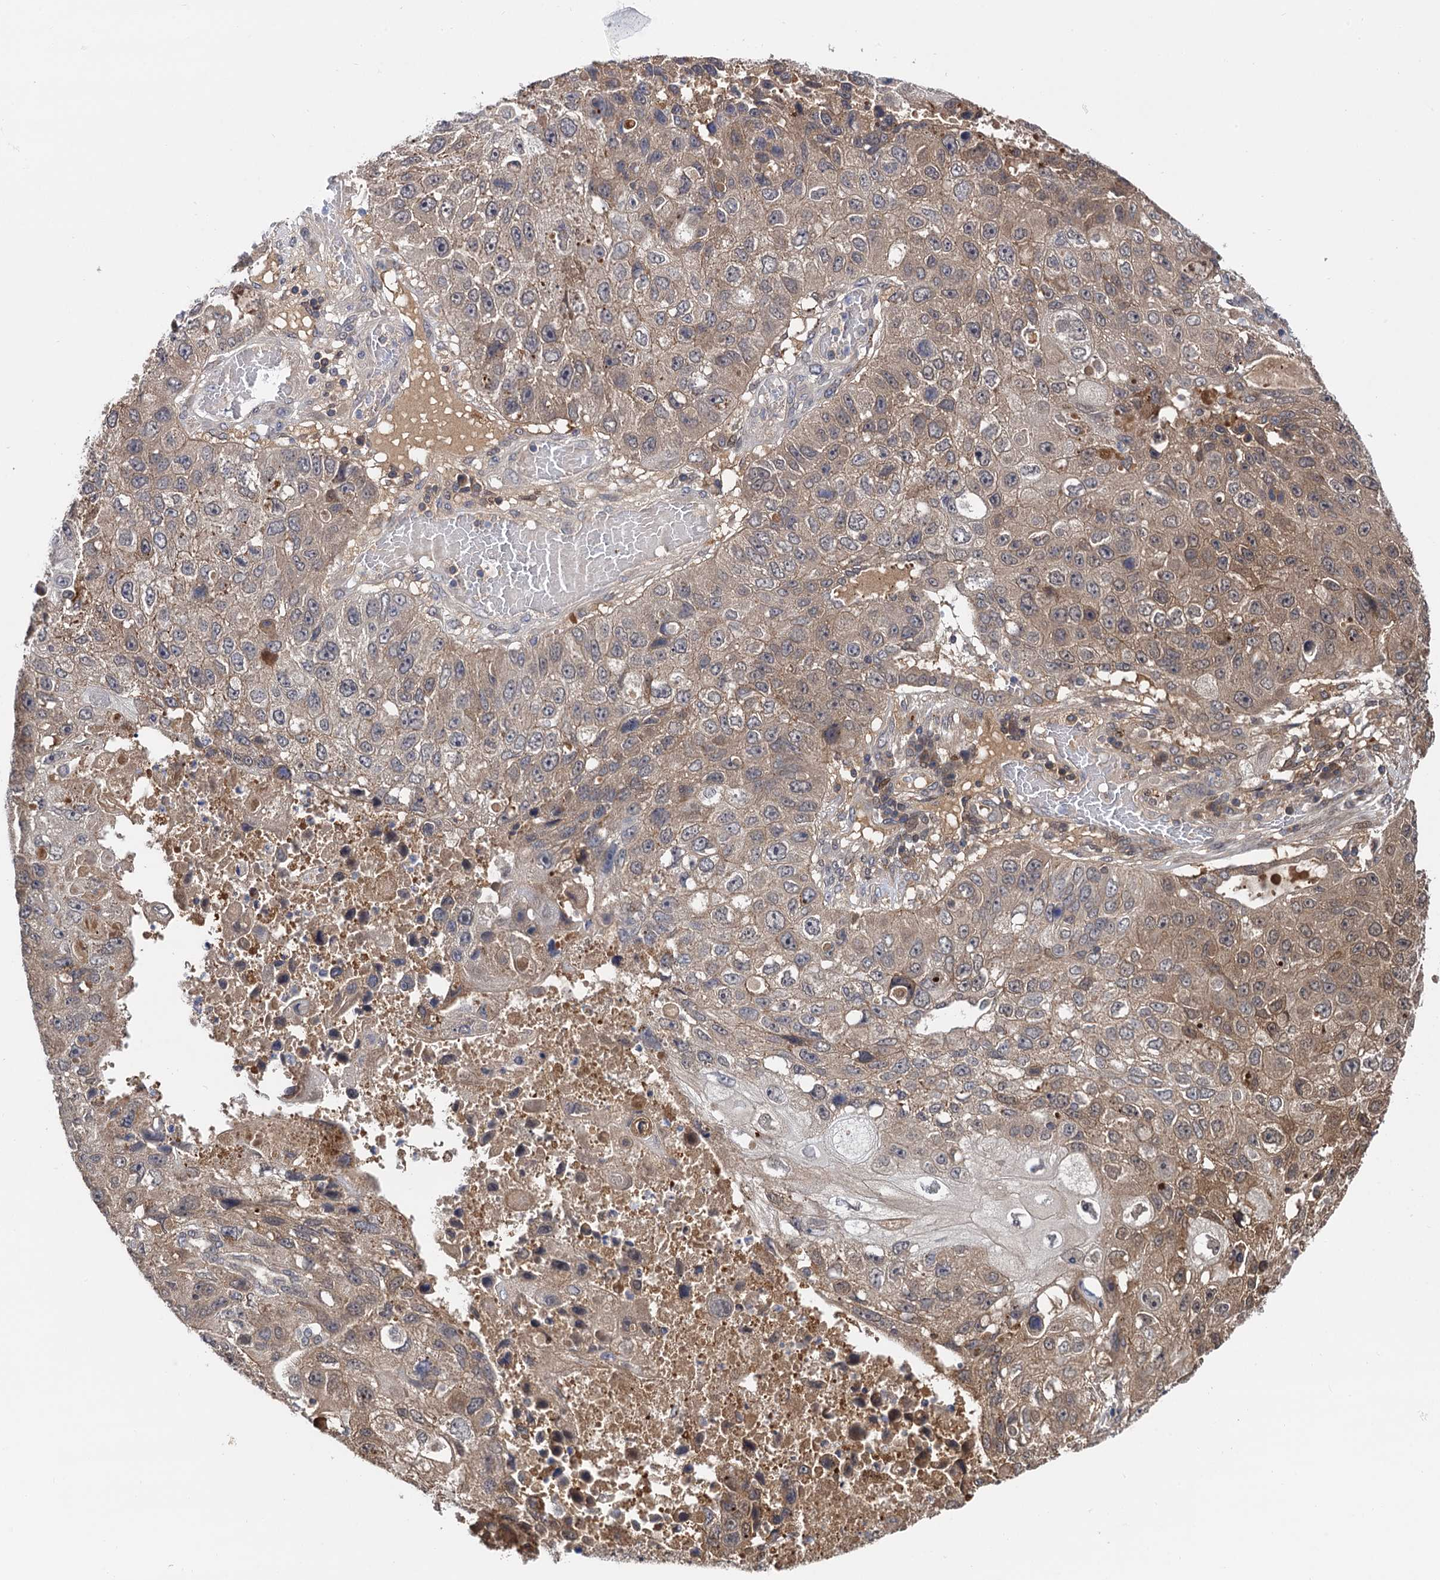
{"staining": {"intensity": "weak", "quantity": "25%-75%", "location": "cytoplasmic/membranous"}, "tissue": "lung cancer", "cell_type": "Tumor cells", "image_type": "cancer", "snomed": [{"axis": "morphology", "description": "Squamous cell carcinoma, NOS"}, {"axis": "topography", "description": "Lung"}], "caption": "Lung squamous cell carcinoma stained with DAB immunohistochemistry (IHC) exhibits low levels of weak cytoplasmic/membranous expression in about 25%-75% of tumor cells.", "gene": "SELENOP", "patient": {"sex": "male", "age": 61}}